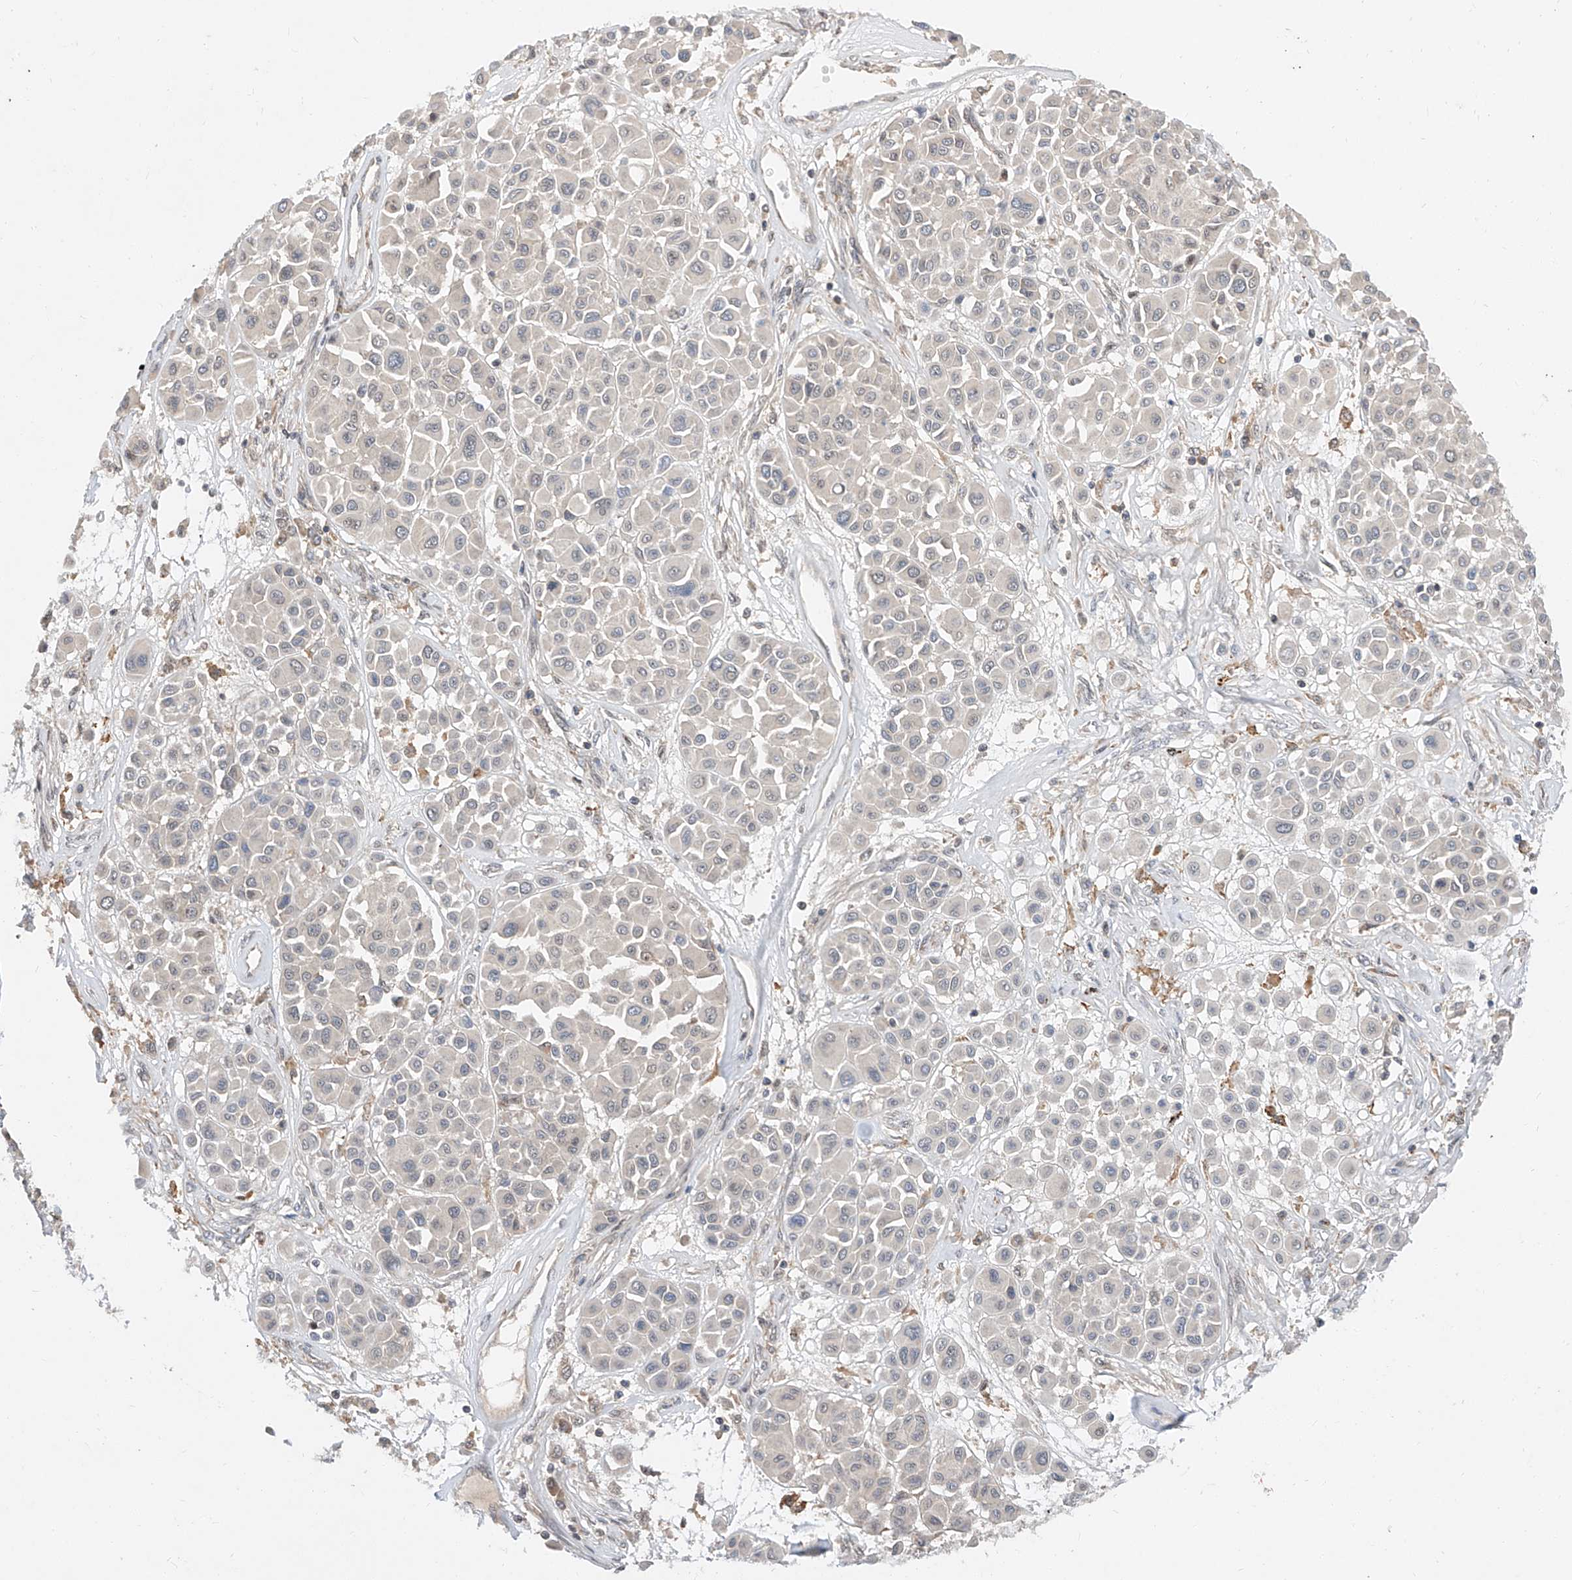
{"staining": {"intensity": "negative", "quantity": "none", "location": "none"}, "tissue": "melanoma", "cell_type": "Tumor cells", "image_type": "cancer", "snomed": [{"axis": "morphology", "description": "Malignant melanoma, Metastatic site"}, {"axis": "topography", "description": "Soft tissue"}], "caption": "Tumor cells are negative for brown protein staining in malignant melanoma (metastatic site).", "gene": "DIRAS3", "patient": {"sex": "male", "age": 41}}